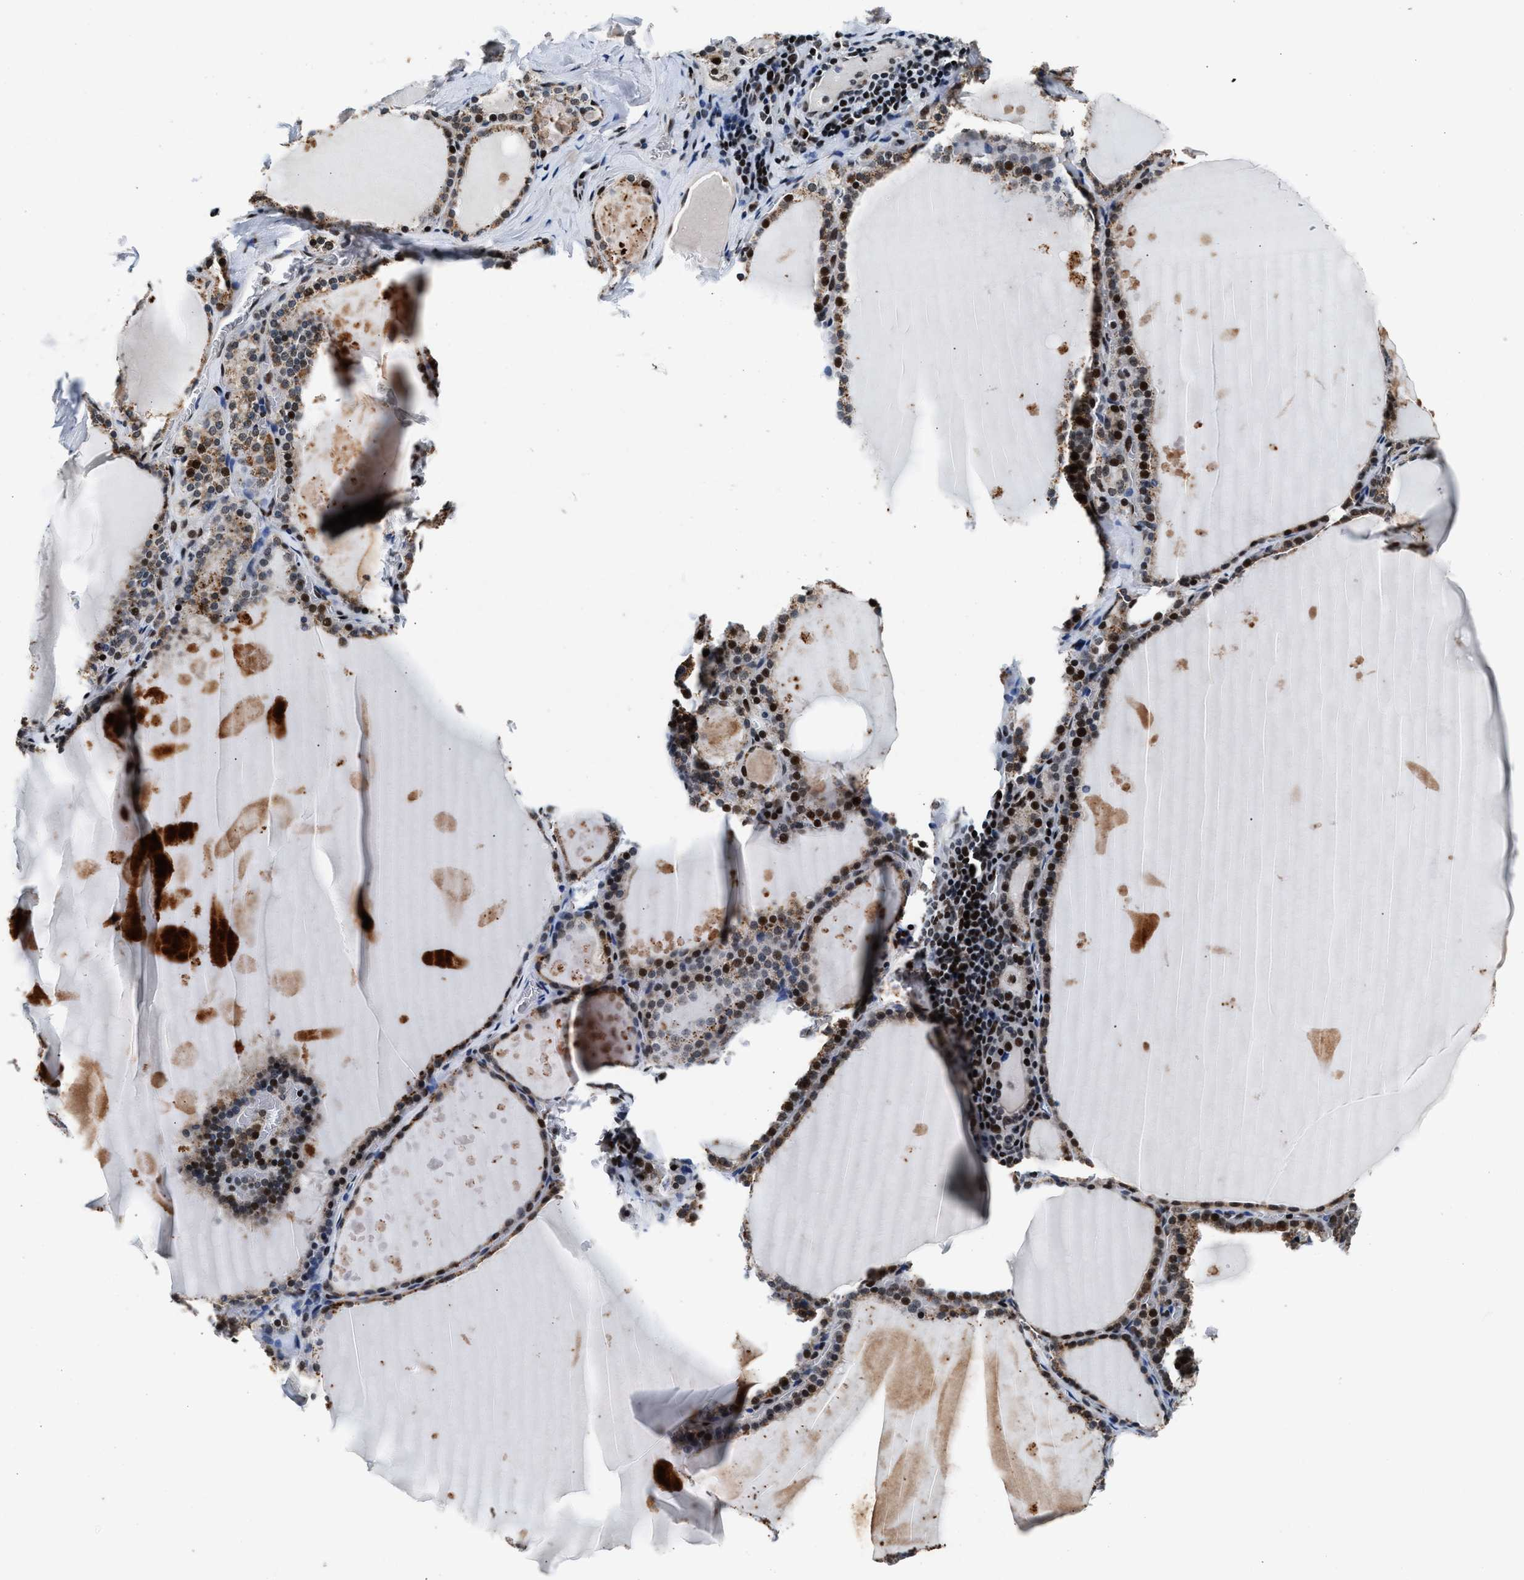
{"staining": {"intensity": "moderate", "quantity": ">75%", "location": "cytoplasmic/membranous,nuclear"}, "tissue": "thyroid gland", "cell_type": "Glandular cells", "image_type": "normal", "snomed": [{"axis": "morphology", "description": "Normal tissue, NOS"}, {"axis": "topography", "description": "Thyroid gland"}], "caption": "Protein staining of normal thyroid gland exhibits moderate cytoplasmic/membranous,nuclear expression in approximately >75% of glandular cells. (IHC, brightfield microscopy, high magnification).", "gene": "PRRC2B", "patient": {"sex": "male", "age": 56}}